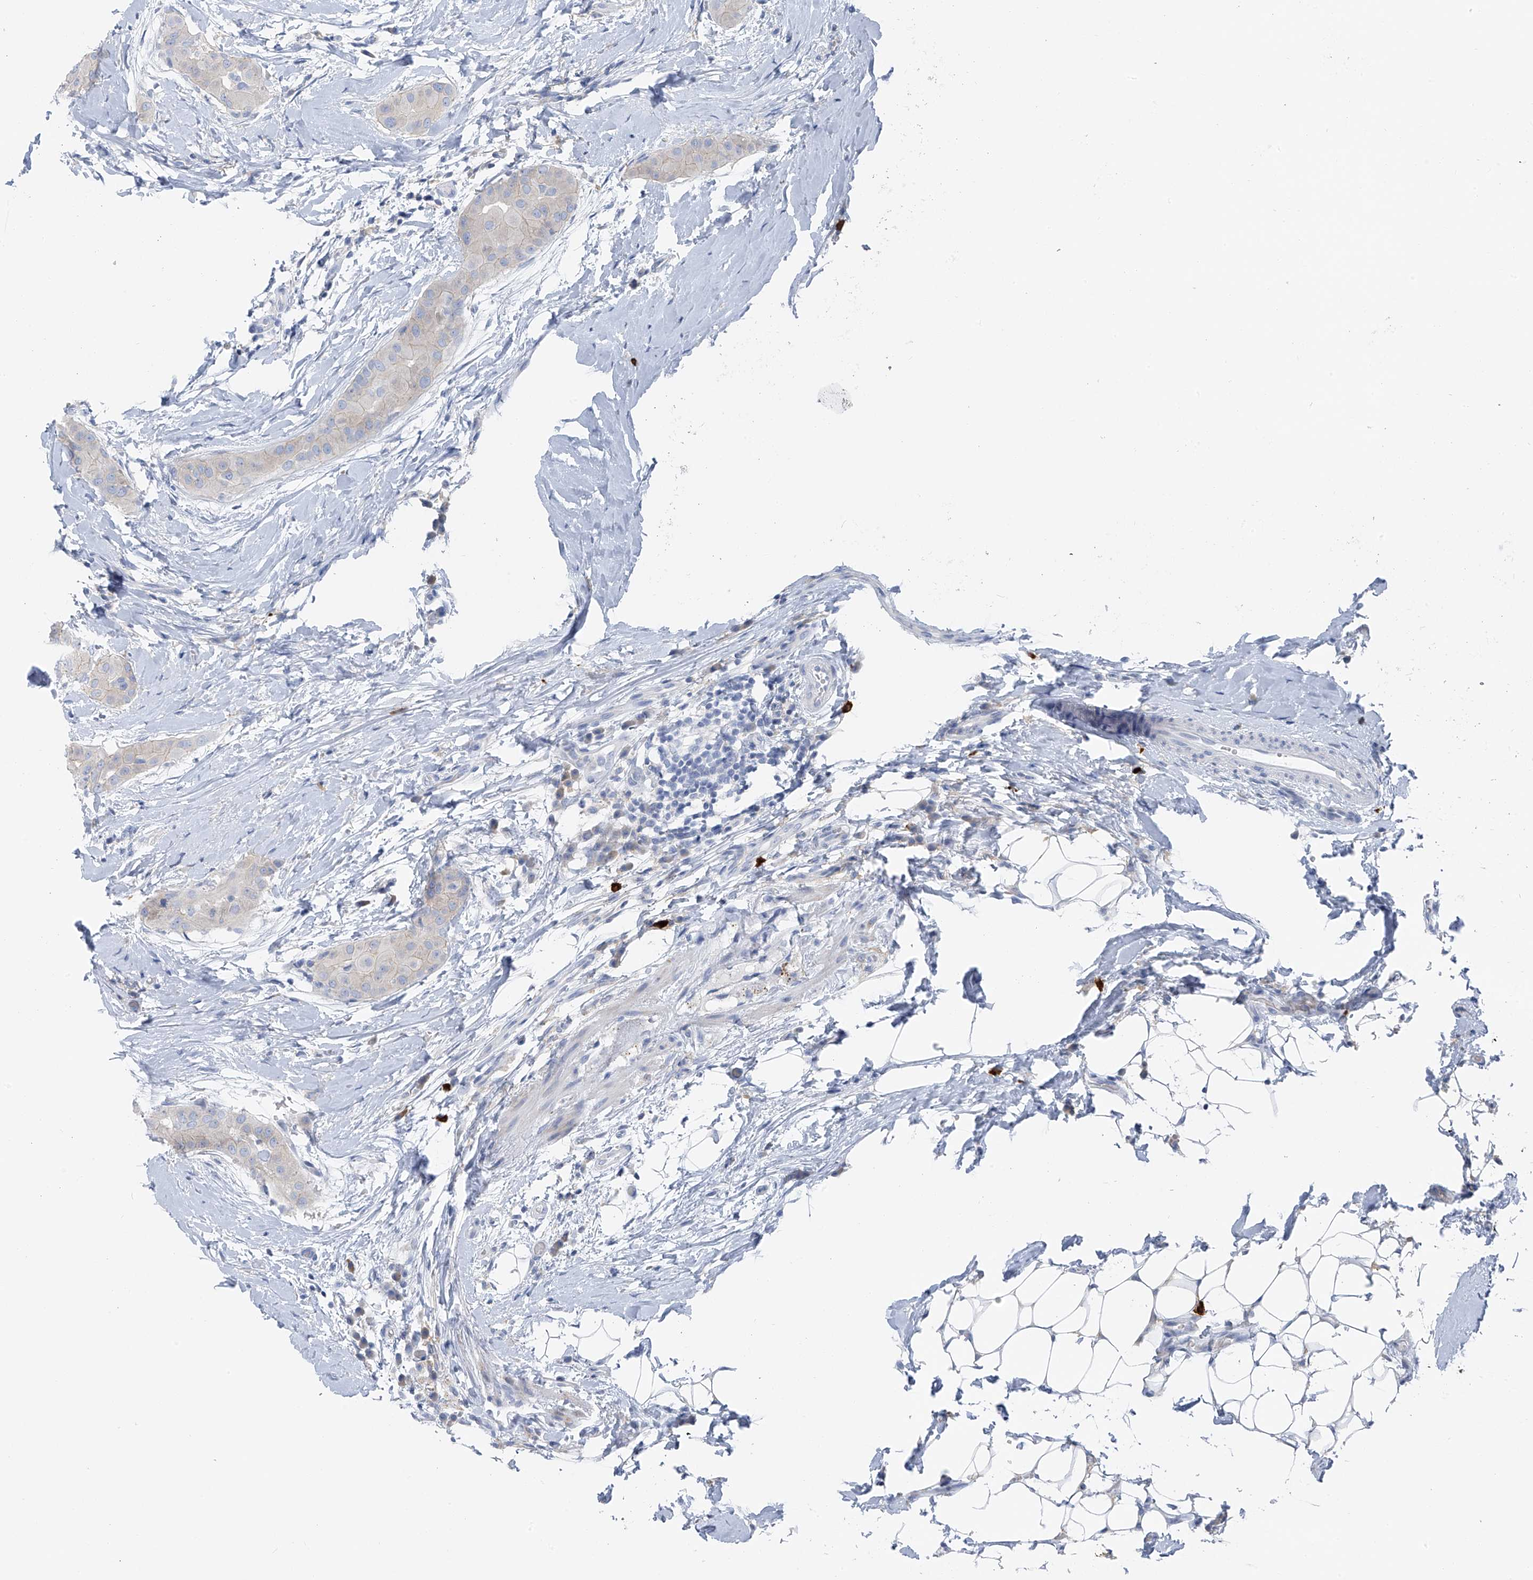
{"staining": {"intensity": "weak", "quantity": "<25%", "location": "cytoplasmic/membranous"}, "tissue": "thyroid cancer", "cell_type": "Tumor cells", "image_type": "cancer", "snomed": [{"axis": "morphology", "description": "Papillary adenocarcinoma, NOS"}, {"axis": "topography", "description": "Thyroid gland"}], "caption": "Tumor cells are negative for brown protein staining in thyroid papillary adenocarcinoma.", "gene": "POMGNT2", "patient": {"sex": "male", "age": 33}}